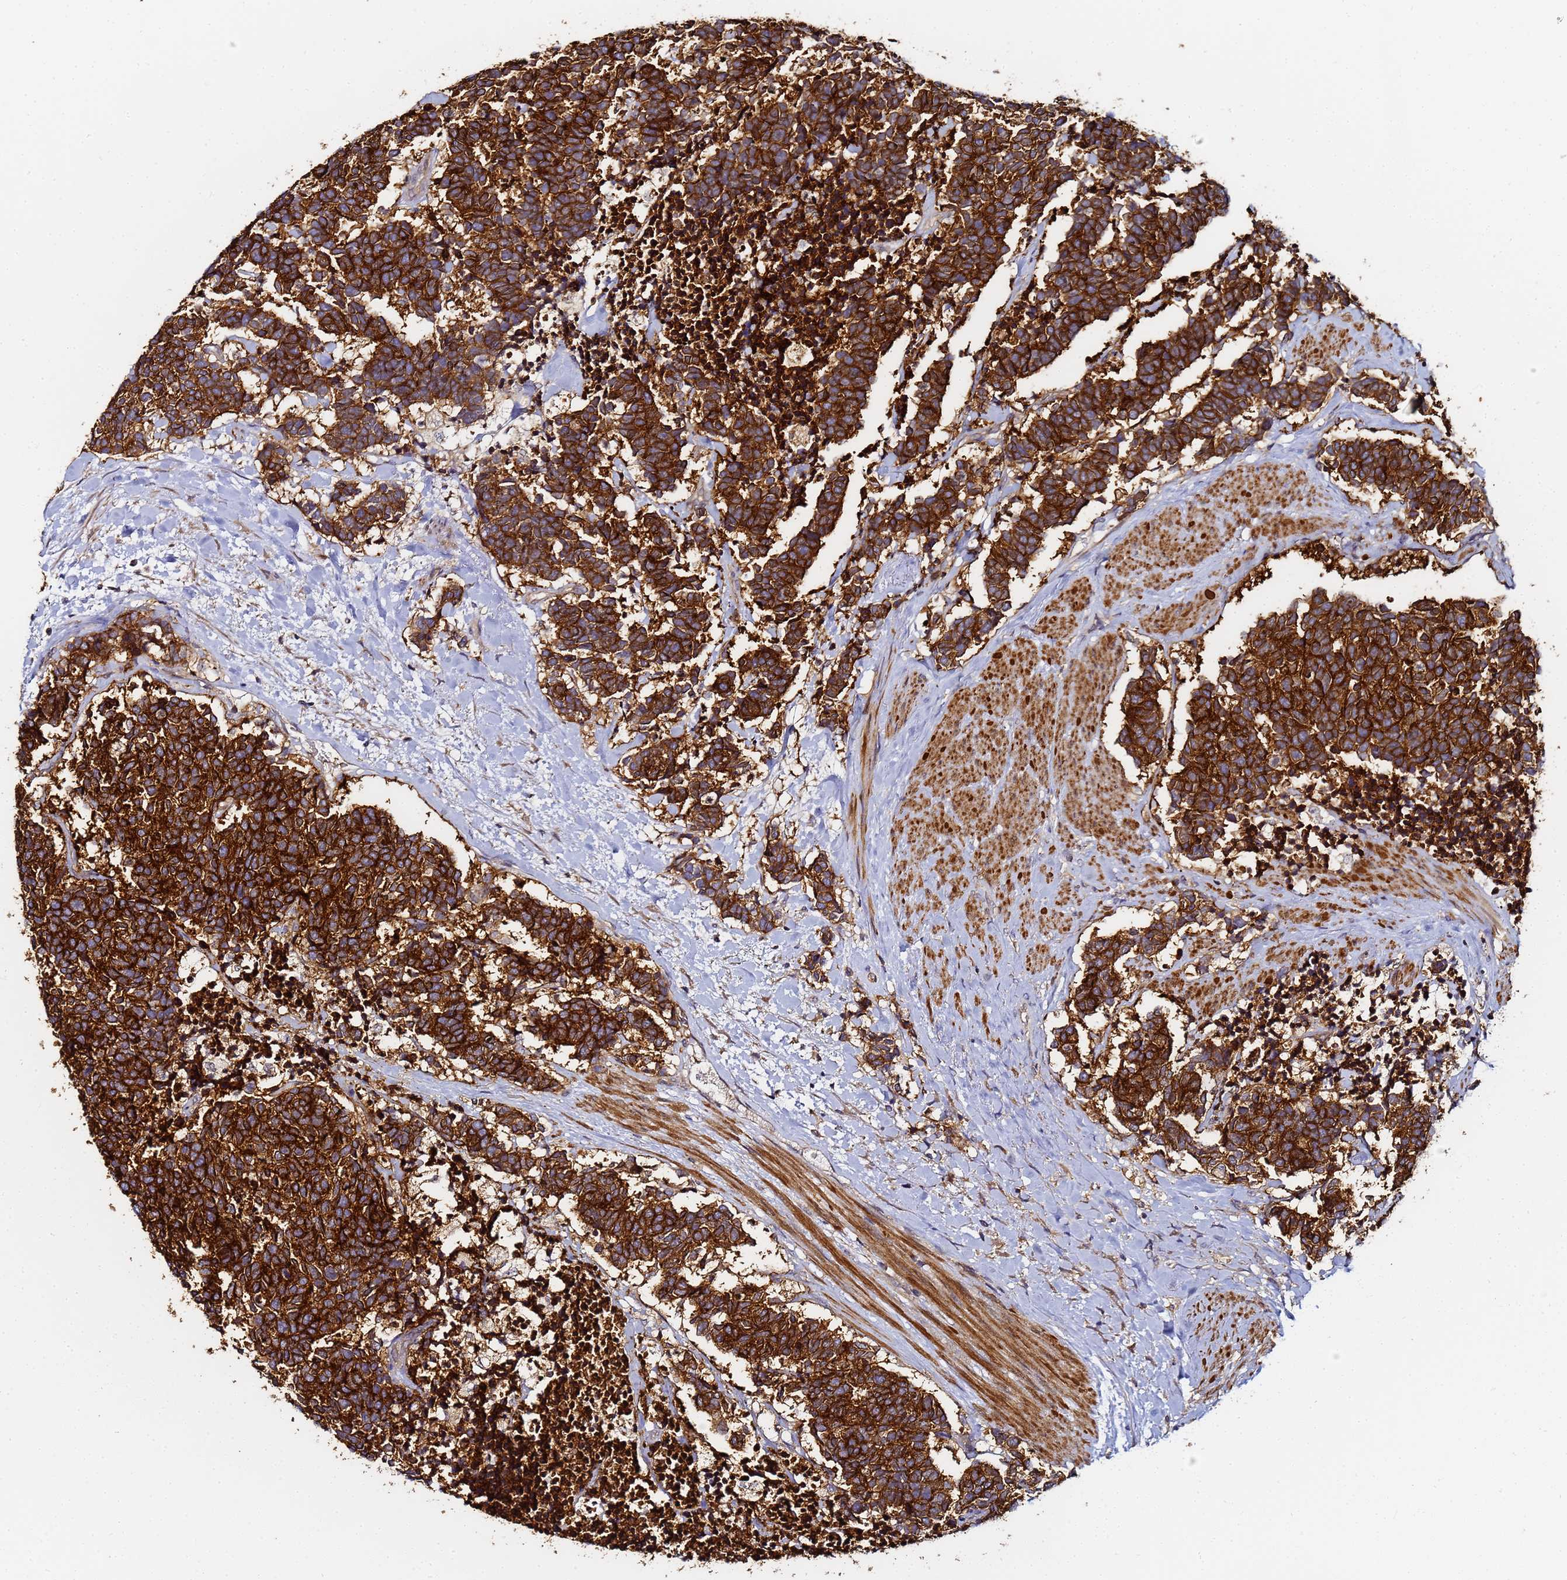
{"staining": {"intensity": "strong", "quantity": ">75%", "location": "cytoplasmic/membranous"}, "tissue": "carcinoid", "cell_type": "Tumor cells", "image_type": "cancer", "snomed": [{"axis": "morphology", "description": "Carcinoma, NOS"}, {"axis": "morphology", "description": "Carcinoid, malignant, NOS"}, {"axis": "topography", "description": "Prostate"}], "caption": "IHC (DAB (3,3'-diaminobenzidine)) staining of human carcinoma reveals strong cytoplasmic/membranous protein staining in approximately >75% of tumor cells.", "gene": "LRRC69", "patient": {"sex": "male", "age": 57}}